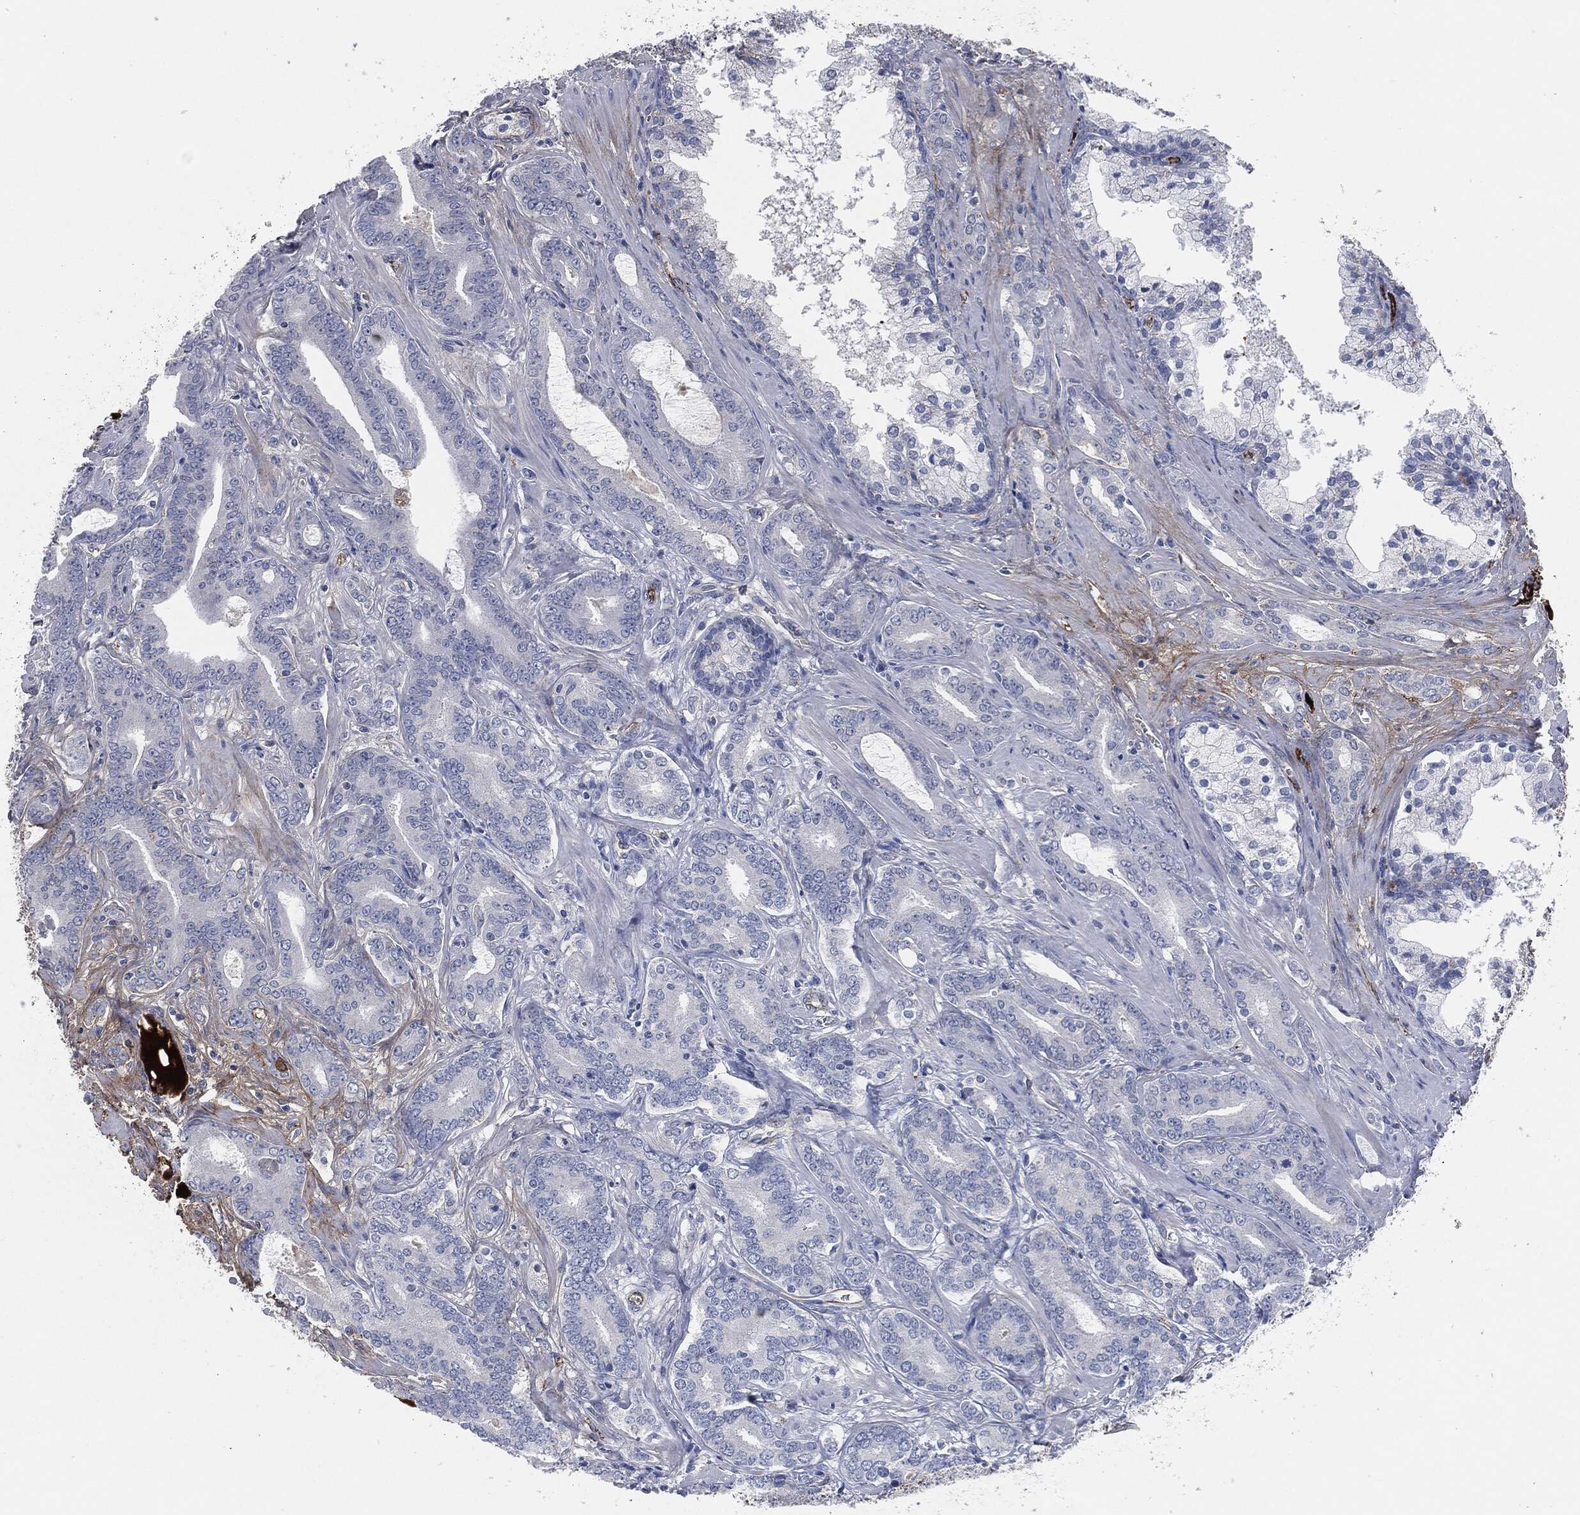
{"staining": {"intensity": "negative", "quantity": "none", "location": "none"}, "tissue": "prostate cancer", "cell_type": "Tumor cells", "image_type": "cancer", "snomed": [{"axis": "morphology", "description": "Adenocarcinoma, NOS"}, {"axis": "topography", "description": "Prostate"}], "caption": "Prostate cancer (adenocarcinoma) stained for a protein using immunohistochemistry (IHC) demonstrates no staining tumor cells.", "gene": "APOB", "patient": {"sex": "male", "age": 55}}